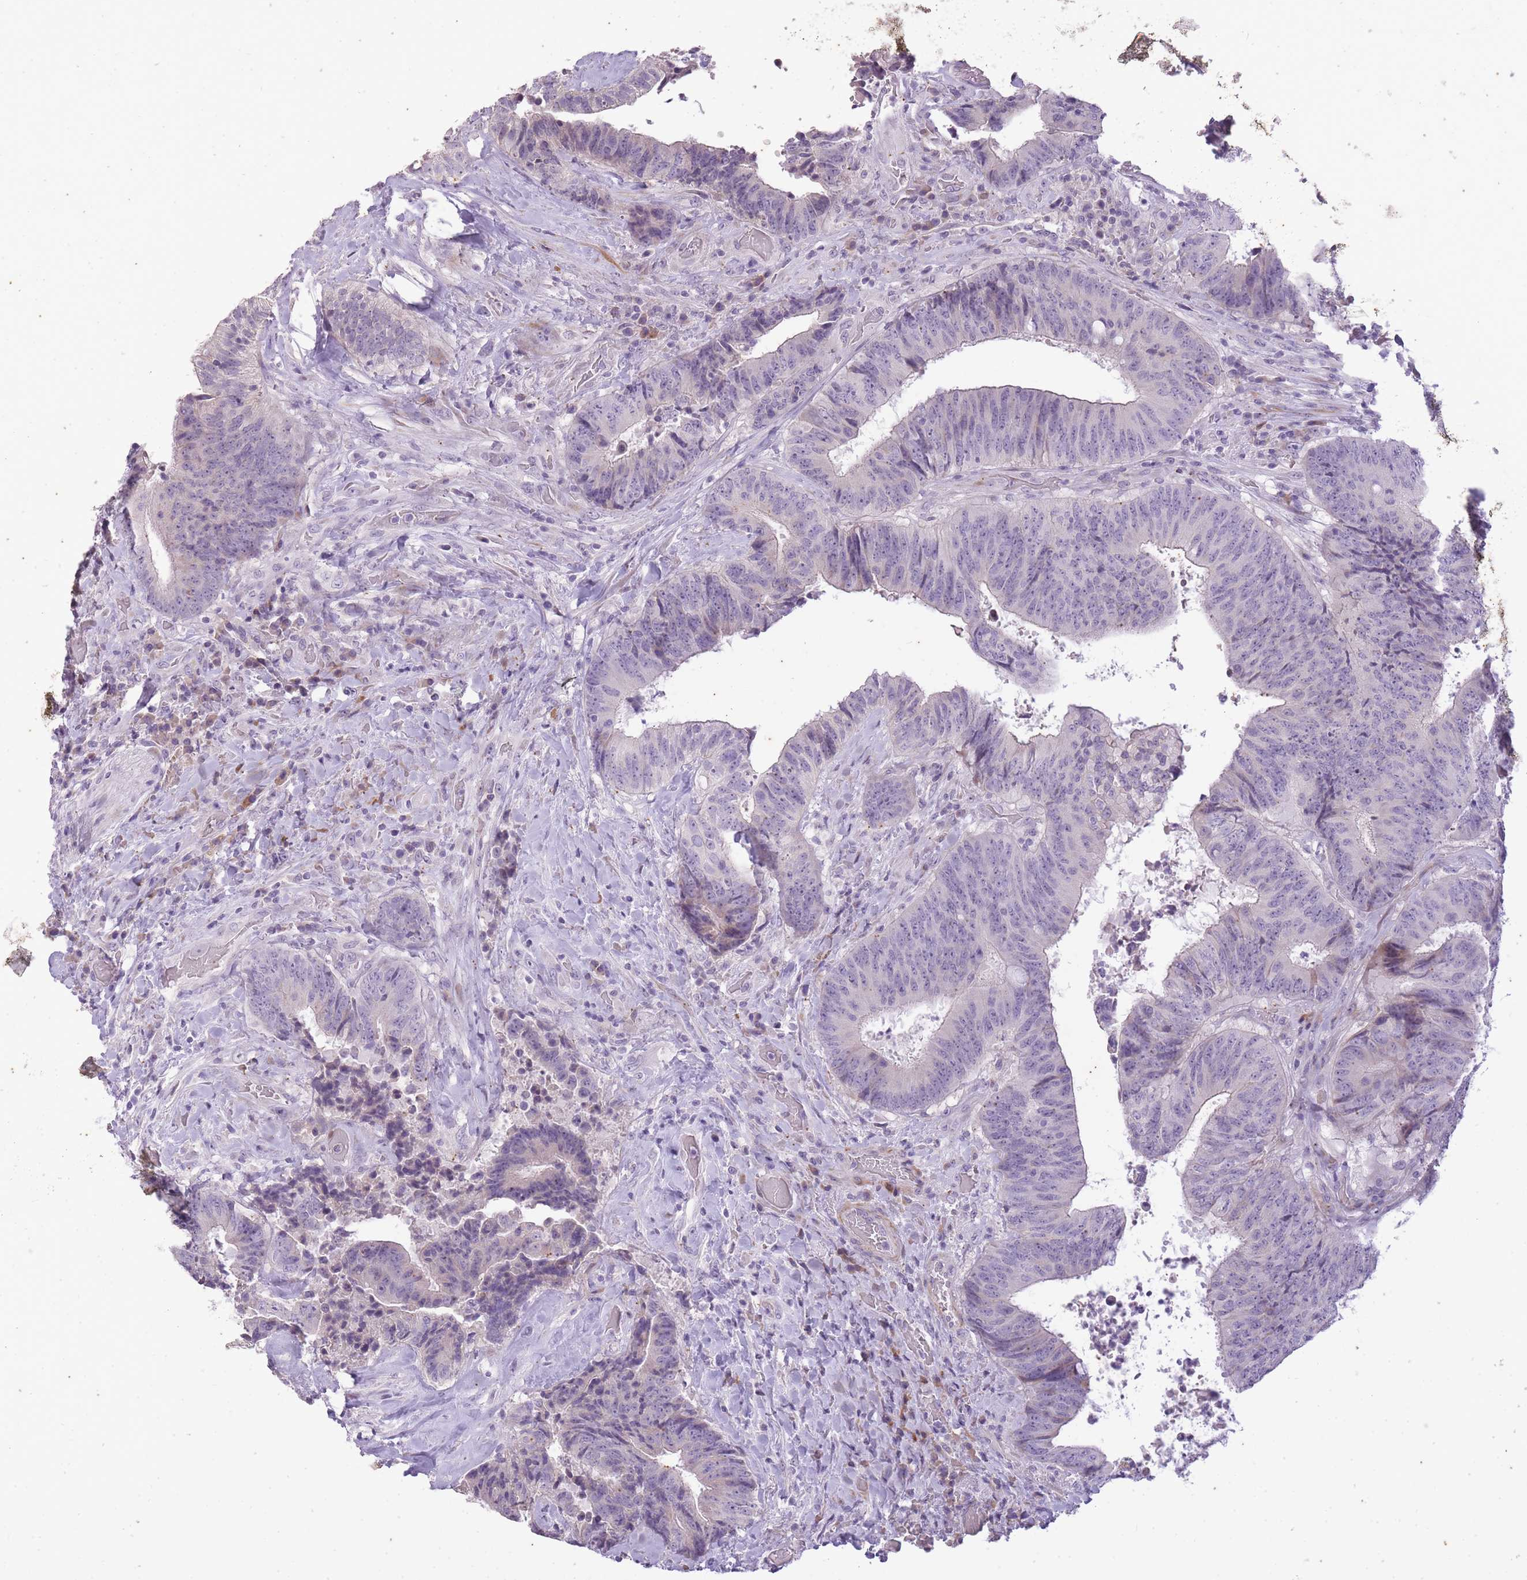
{"staining": {"intensity": "negative", "quantity": "none", "location": "none"}, "tissue": "colorectal cancer", "cell_type": "Tumor cells", "image_type": "cancer", "snomed": [{"axis": "morphology", "description": "Adenocarcinoma, NOS"}, {"axis": "topography", "description": "Rectum"}], "caption": "IHC micrograph of neoplastic tissue: colorectal adenocarcinoma stained with DAB (3,3'-diaminobenzidine) demonstrates no significant protein staining in tumor cells.", "gene": "CNTNAP3", "patient": {"sex": "male", "age": 72}}